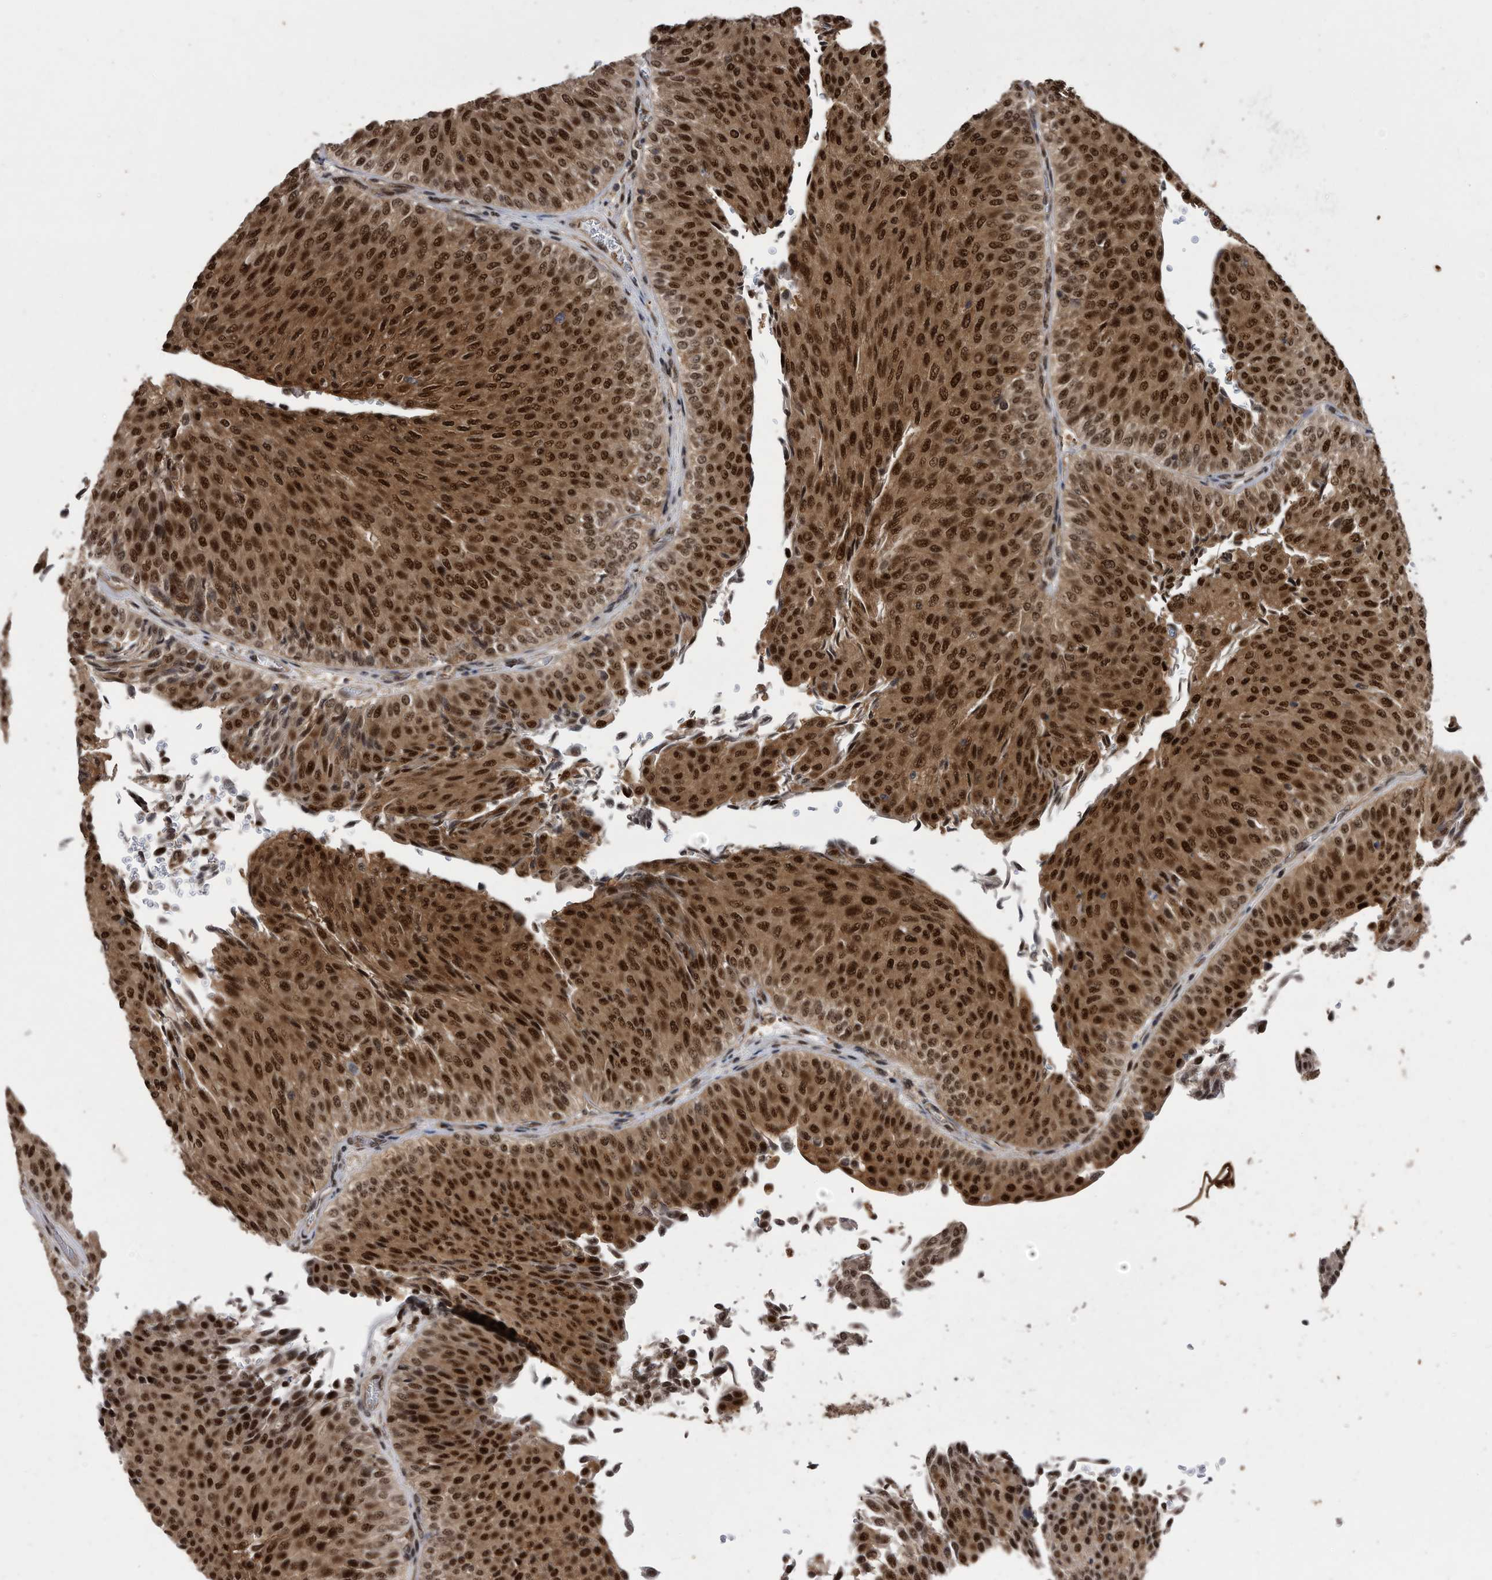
{"staining": {"intensity": "strong", "quantity": ">75%", "location": "cytoplasmic/membranous,nuclear"}, "tissue": "urothelial cancer", "cell_type": "Tumor cells", "image_type": "cancer", "snomed": [{"axis": "morphology", "description": "Urothelial carcinoma, Low grade"}, {"axis": "topography", "description": "Urinary bladder"}], "caption": "Urothelial cancer was stained to show a protein in brown. There is high levels of strong cytoplasmic/membranous and nuclear expression in about >75% of tumor cells.", "gene": "RAD23B", "patient": {"sex": "male", "age": 78}}